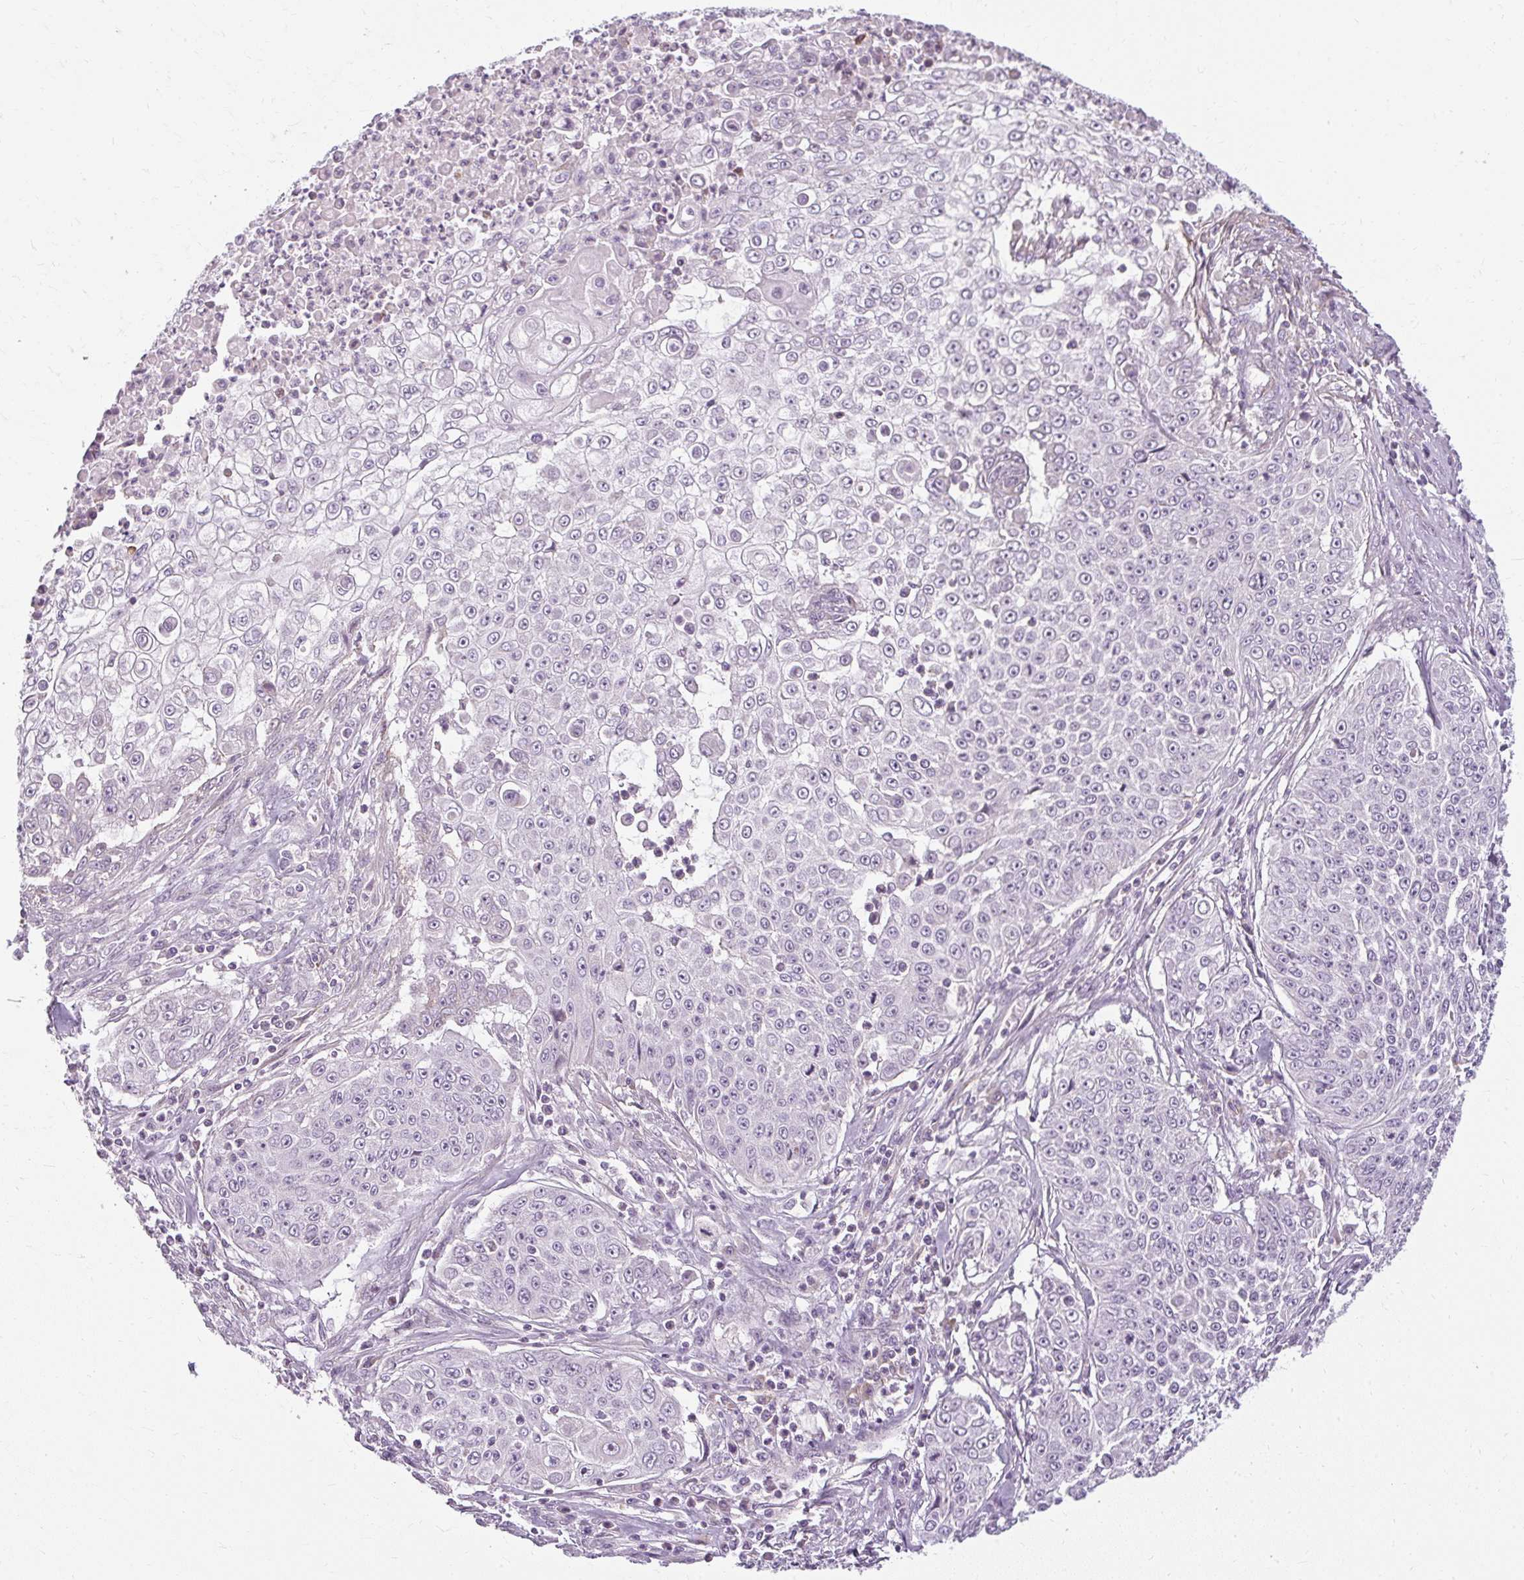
{"staining": {"intensity": "negative", "quantity": "none", "location": "none"}, "tissue": "skin cancer", "cell_type": "Tumor cells", "image_type": "cancer", "snomed": [{"axis": "morphology", "description": "Squamous cell carcinoma, NOS"}, {"axis": "topography", "description": "Skin"}], "caption": "A high-resolution histopathology image shows immunohistochemistry (IHC) staining of skin squamous cell carcinoma, which displays no significant positivity in tumor cells. (DAB IHC, high magnification).", "gene": "ZFYVE26", "patient": {"sex": "male", "age": 24}}